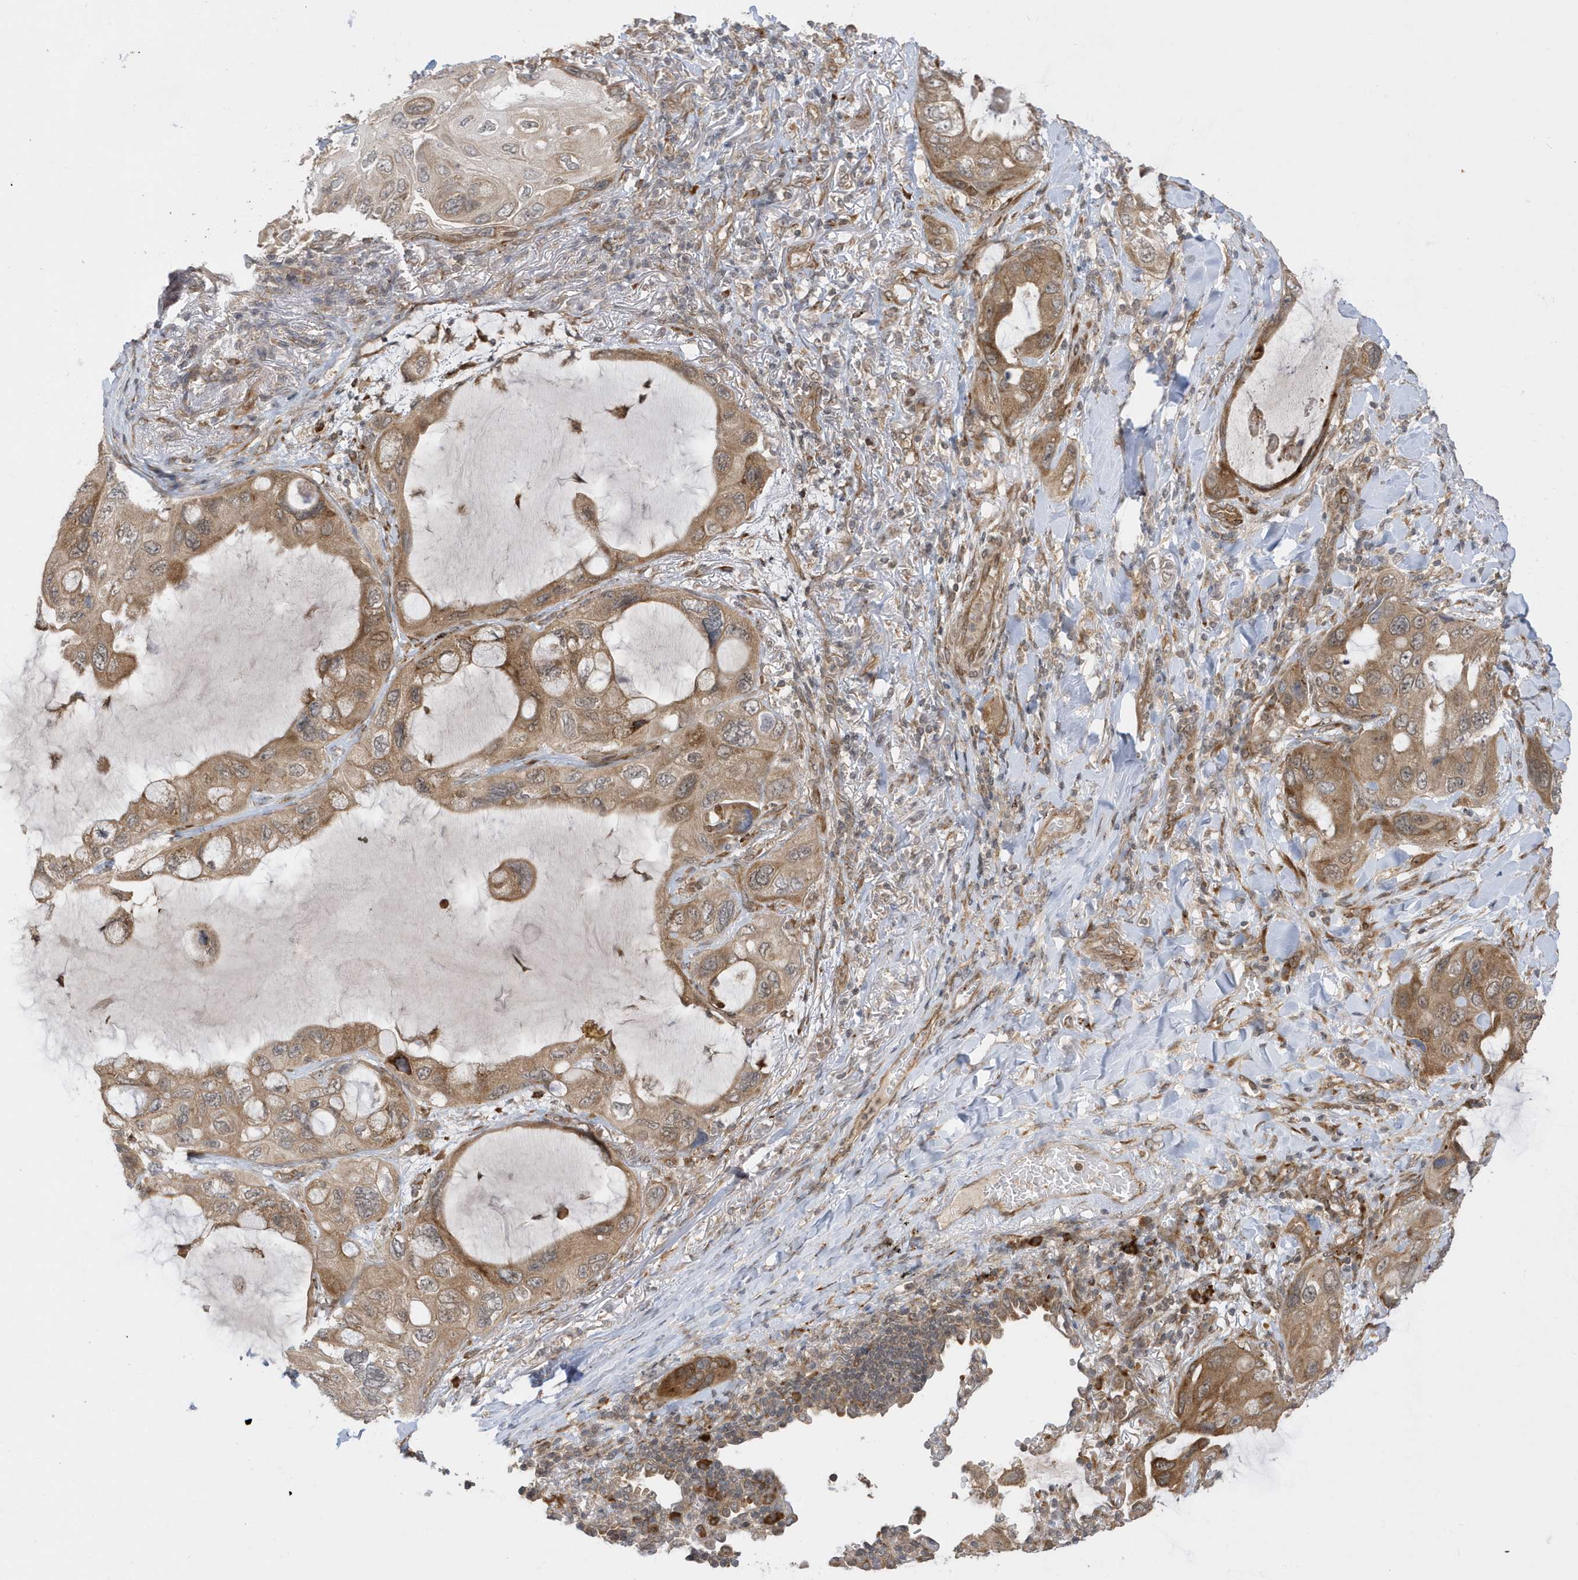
{"staining": {"intensity": "moderate", "quantity": ">75%", "location": "cytoplasmic/membranous"}, "tissue": "lung cancer", "cell_type": "Tumor cells", "image_type": "cancer", "snomed": [{"axis": "morphology", "description": "Squamous cell carcinoma, NOS"}, {"axis": "topography", "description": "Lung"}], "caption": "IHC photomicrograph of neoplastic tissue: squamous cell carcinoma (lung) stained using immunohistochemistry (IHC) reveals medium levels of moderate protein expression localized specifically in the cytoplasmic/membranous of tumor cells, appearing as a cytoplasmic/membranous brown color.", "gene": "METTL21A", "patient": {"sex": "female", "age": 73}}